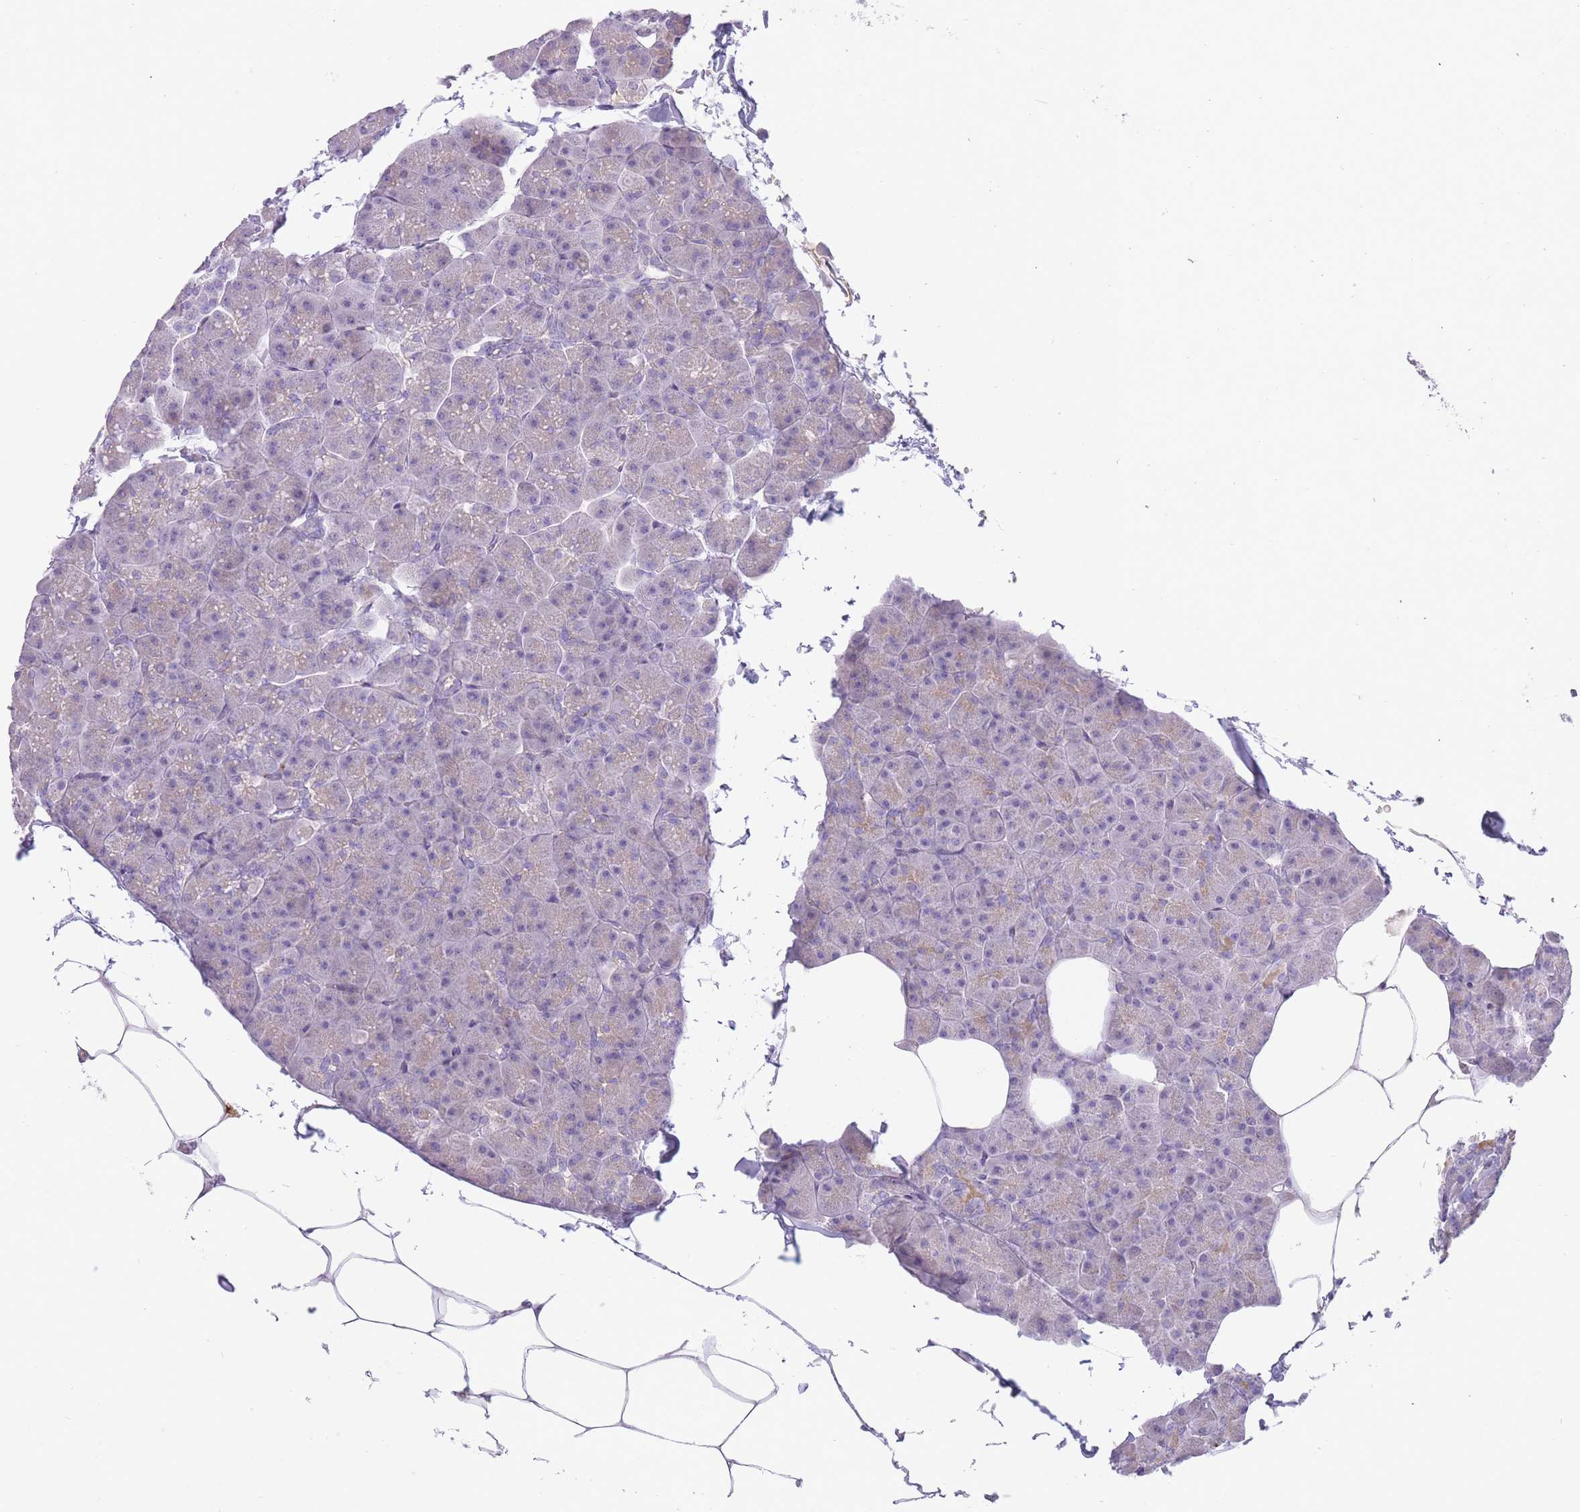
{"staining": {"intensity": "negative", "quantity": "none", "location": "none"}, "tissue": "pancreas", "cell_type": "Exocrine glandular cells", "image_type": "normal", "snomed": [{"axis": "morphology", "description": "Normal tissue, NOS"}, {"axis": "topography", "description": "Pancreas"}], "caption": "High power microscopy micrograph of an IHC image of unremarkable pancreas, revealing no significant staining in exocrine glandular cells. (Immunohistochemistry, brightfield microscopy, high magnification).", "gene": "IMPG1", "patient": {"sex": "male", "age": 35}}